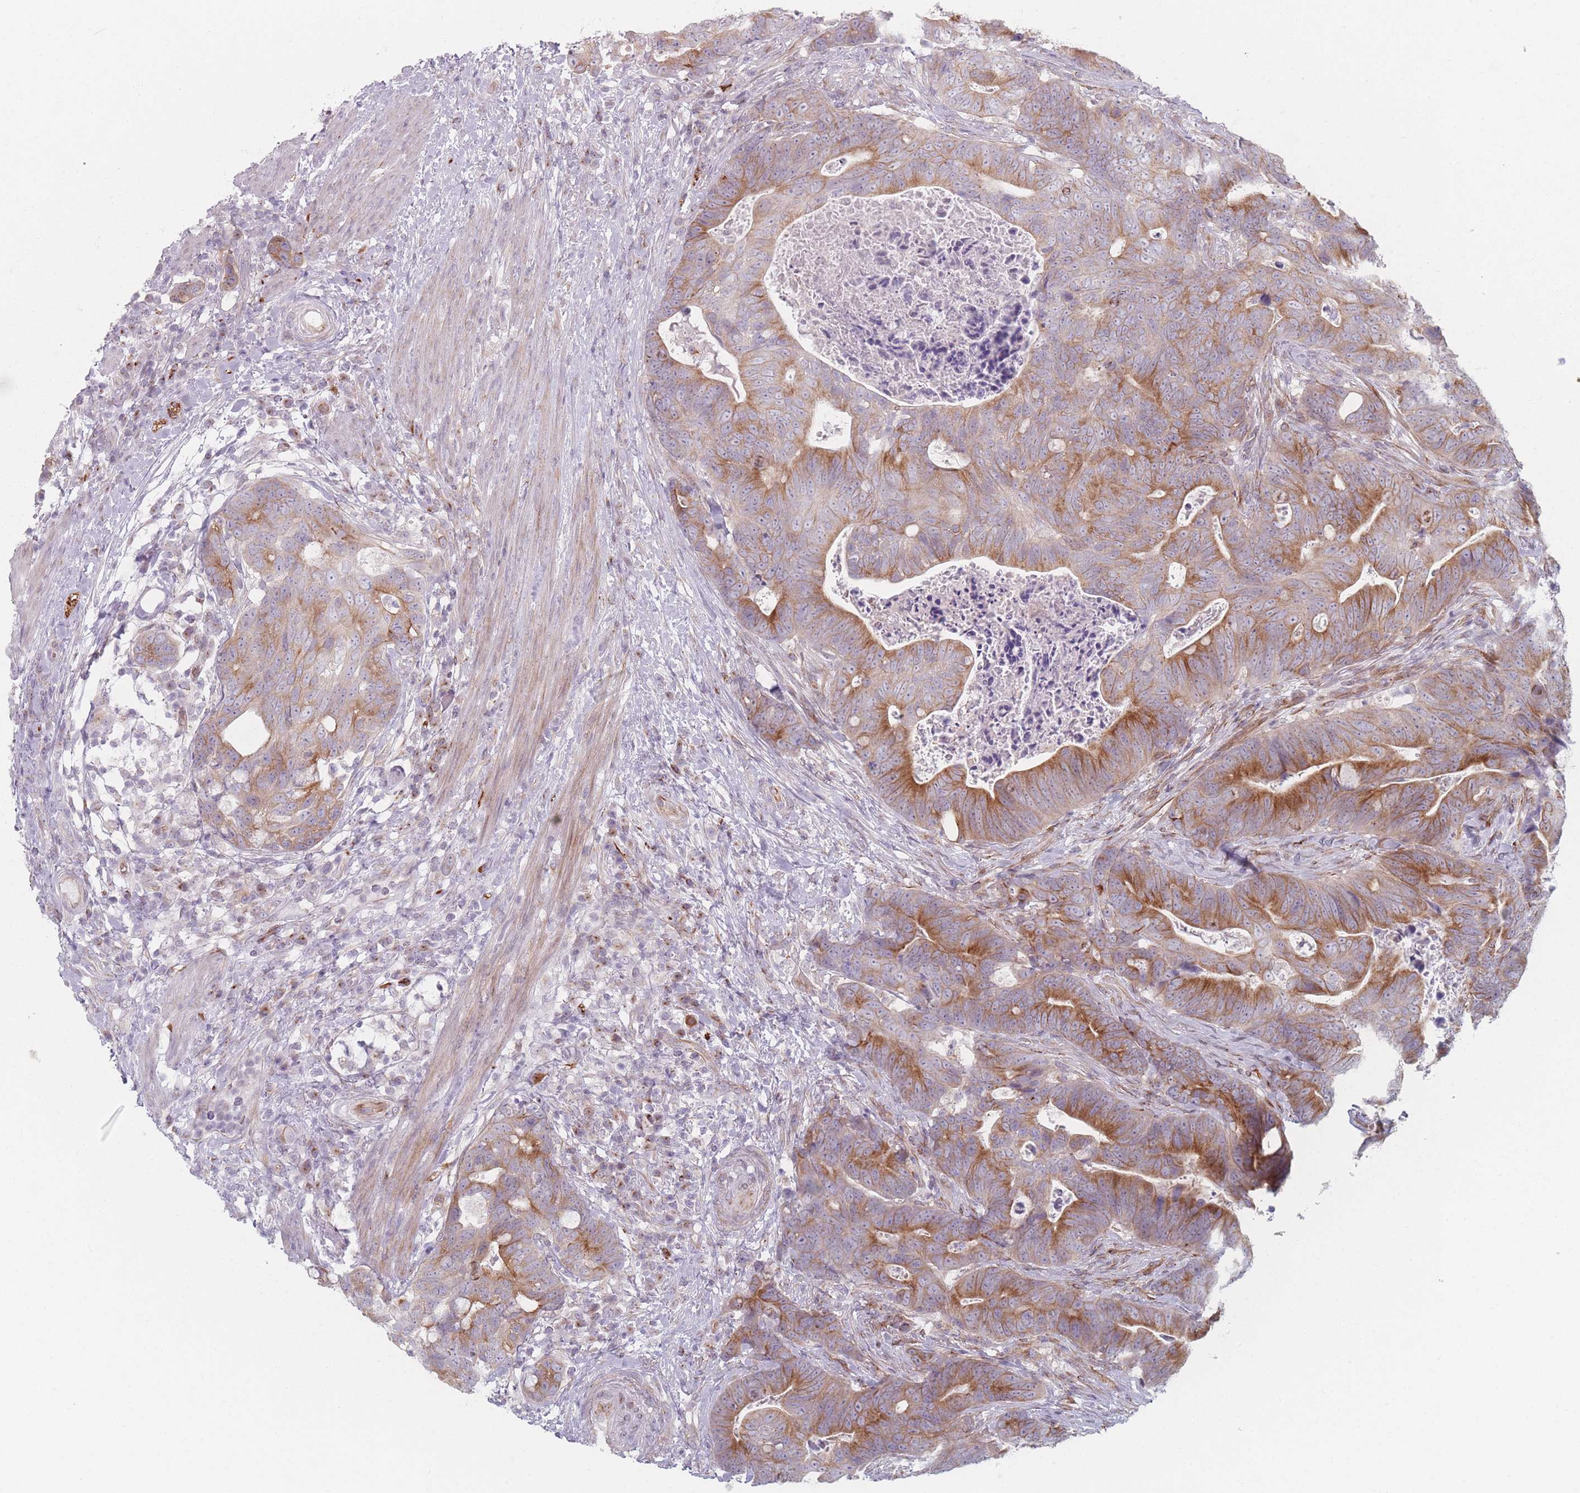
{"staining": {"intensity": "moderate", "quantity": ">75%", "location": "cytoplasmic/membranous"}, "tissue": "colorectal cancer", "cell_type": "Tumor cells", "image_type": "cancer", "snomed": [{"axis": "morphology", "description": "Adenocarcinoma, NOS"}, {"axis": "topography", "description": "Colon"}], "caption": "Immunohistochemical staining of human colorectal cancer reveals medium levels of moderate cytoplasmic/membranous positivity in approximately >75% of tumor cells.", "gene": "RNF4", "patient": {"sex": "female", "age": 82}}